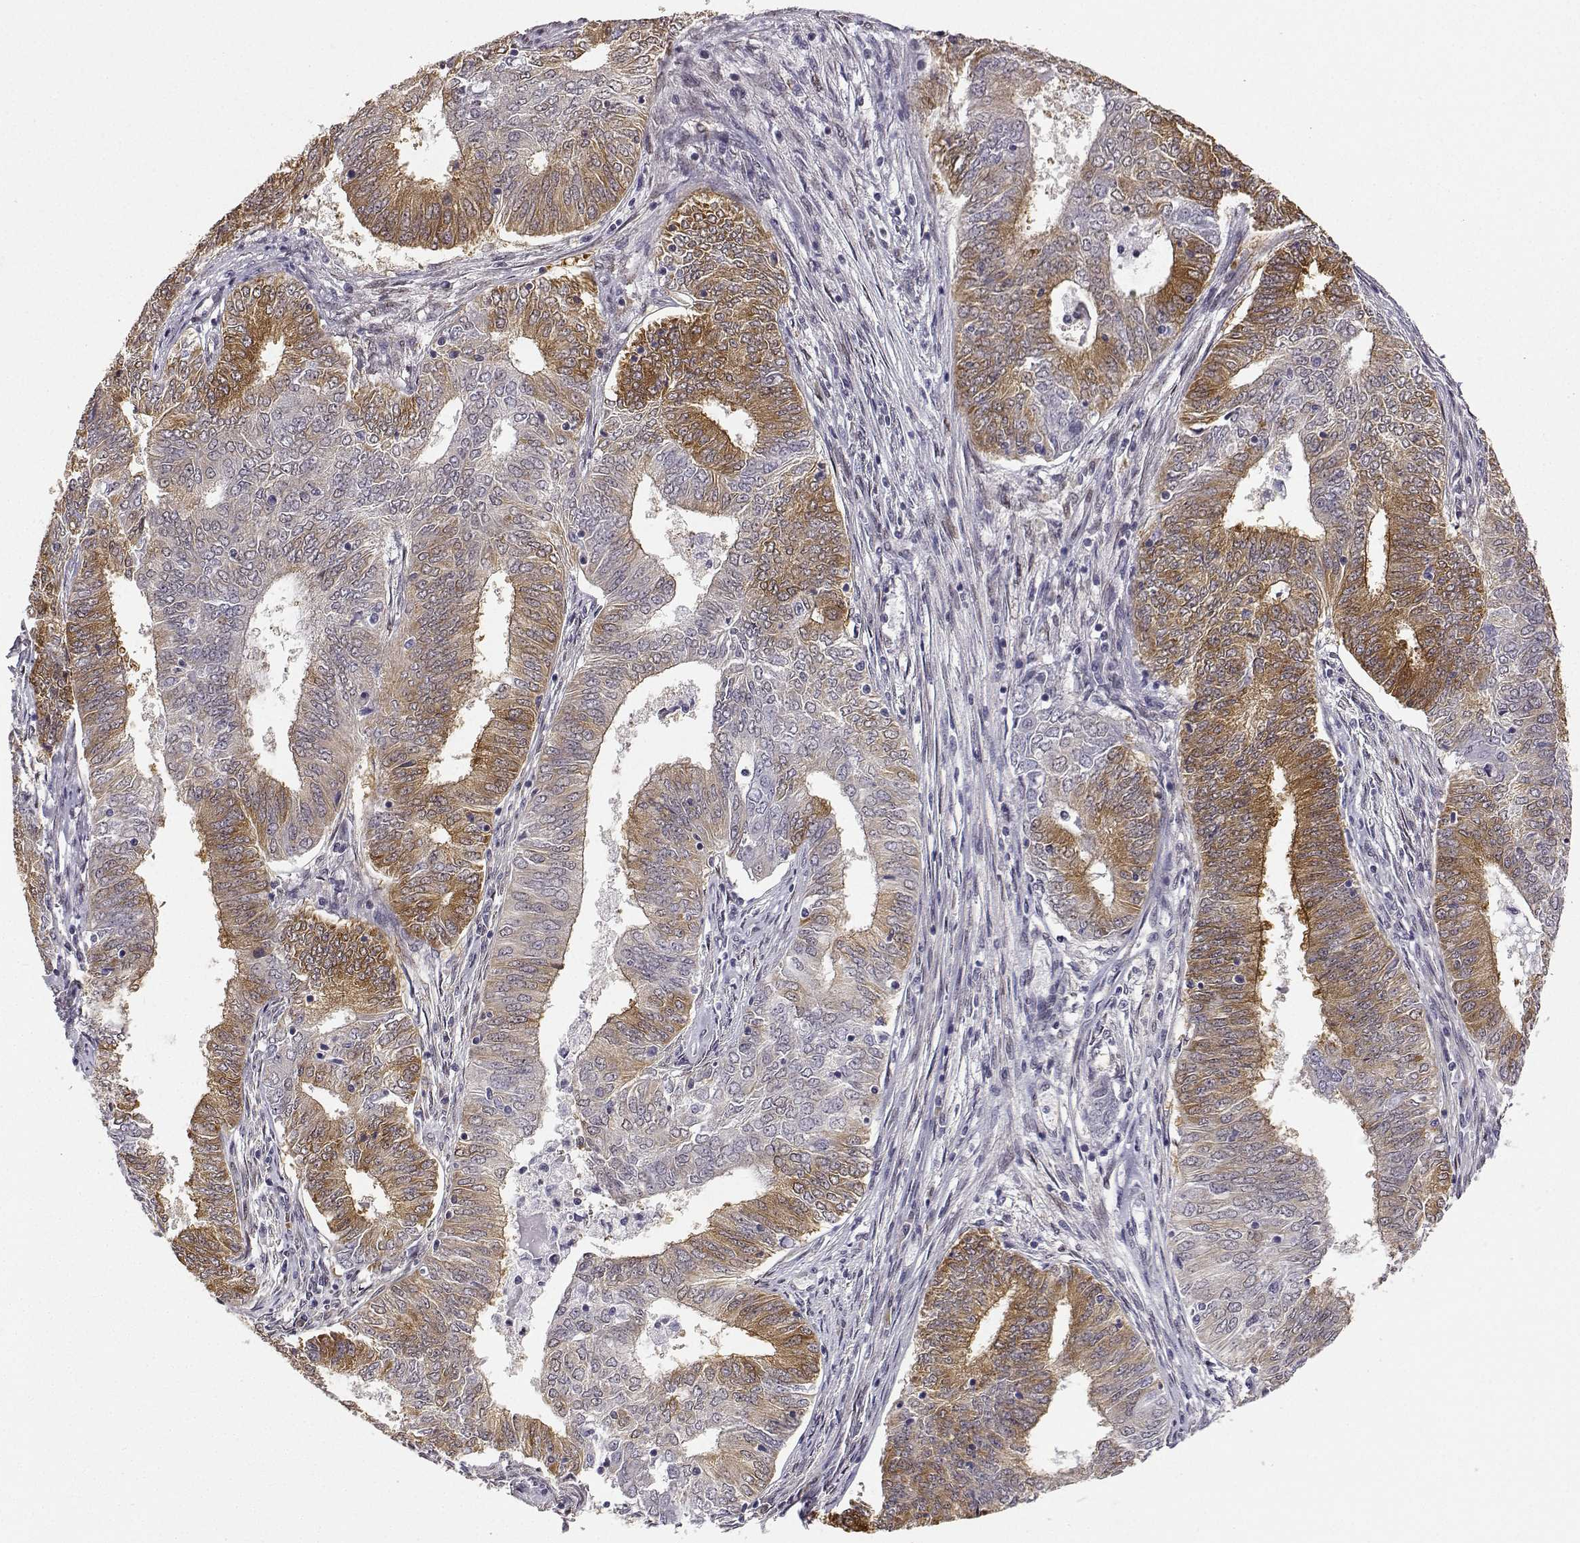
{"staining": {"intensity": "moderate", "quantity": "25%-75%", "location": "cytoplasmic/membranous"}, "tissue": "endometrial cancer", "cell_type": "Tumor cells", "image_type": "cancer", "snomed": [{"axis": "morphology", "description": "Adenocarcinoma, NOS"}, {"axis": "topography", "description": "Endometrium"}], "caption": "Tumor cells display medium levels of moderate cytoplasmic/membranous staining in approximately 25%-75% of cells in human adenocarcinoma (endometrial).", "gene": "PHGDH", "patient": {"sex": "female", "age": 62}}